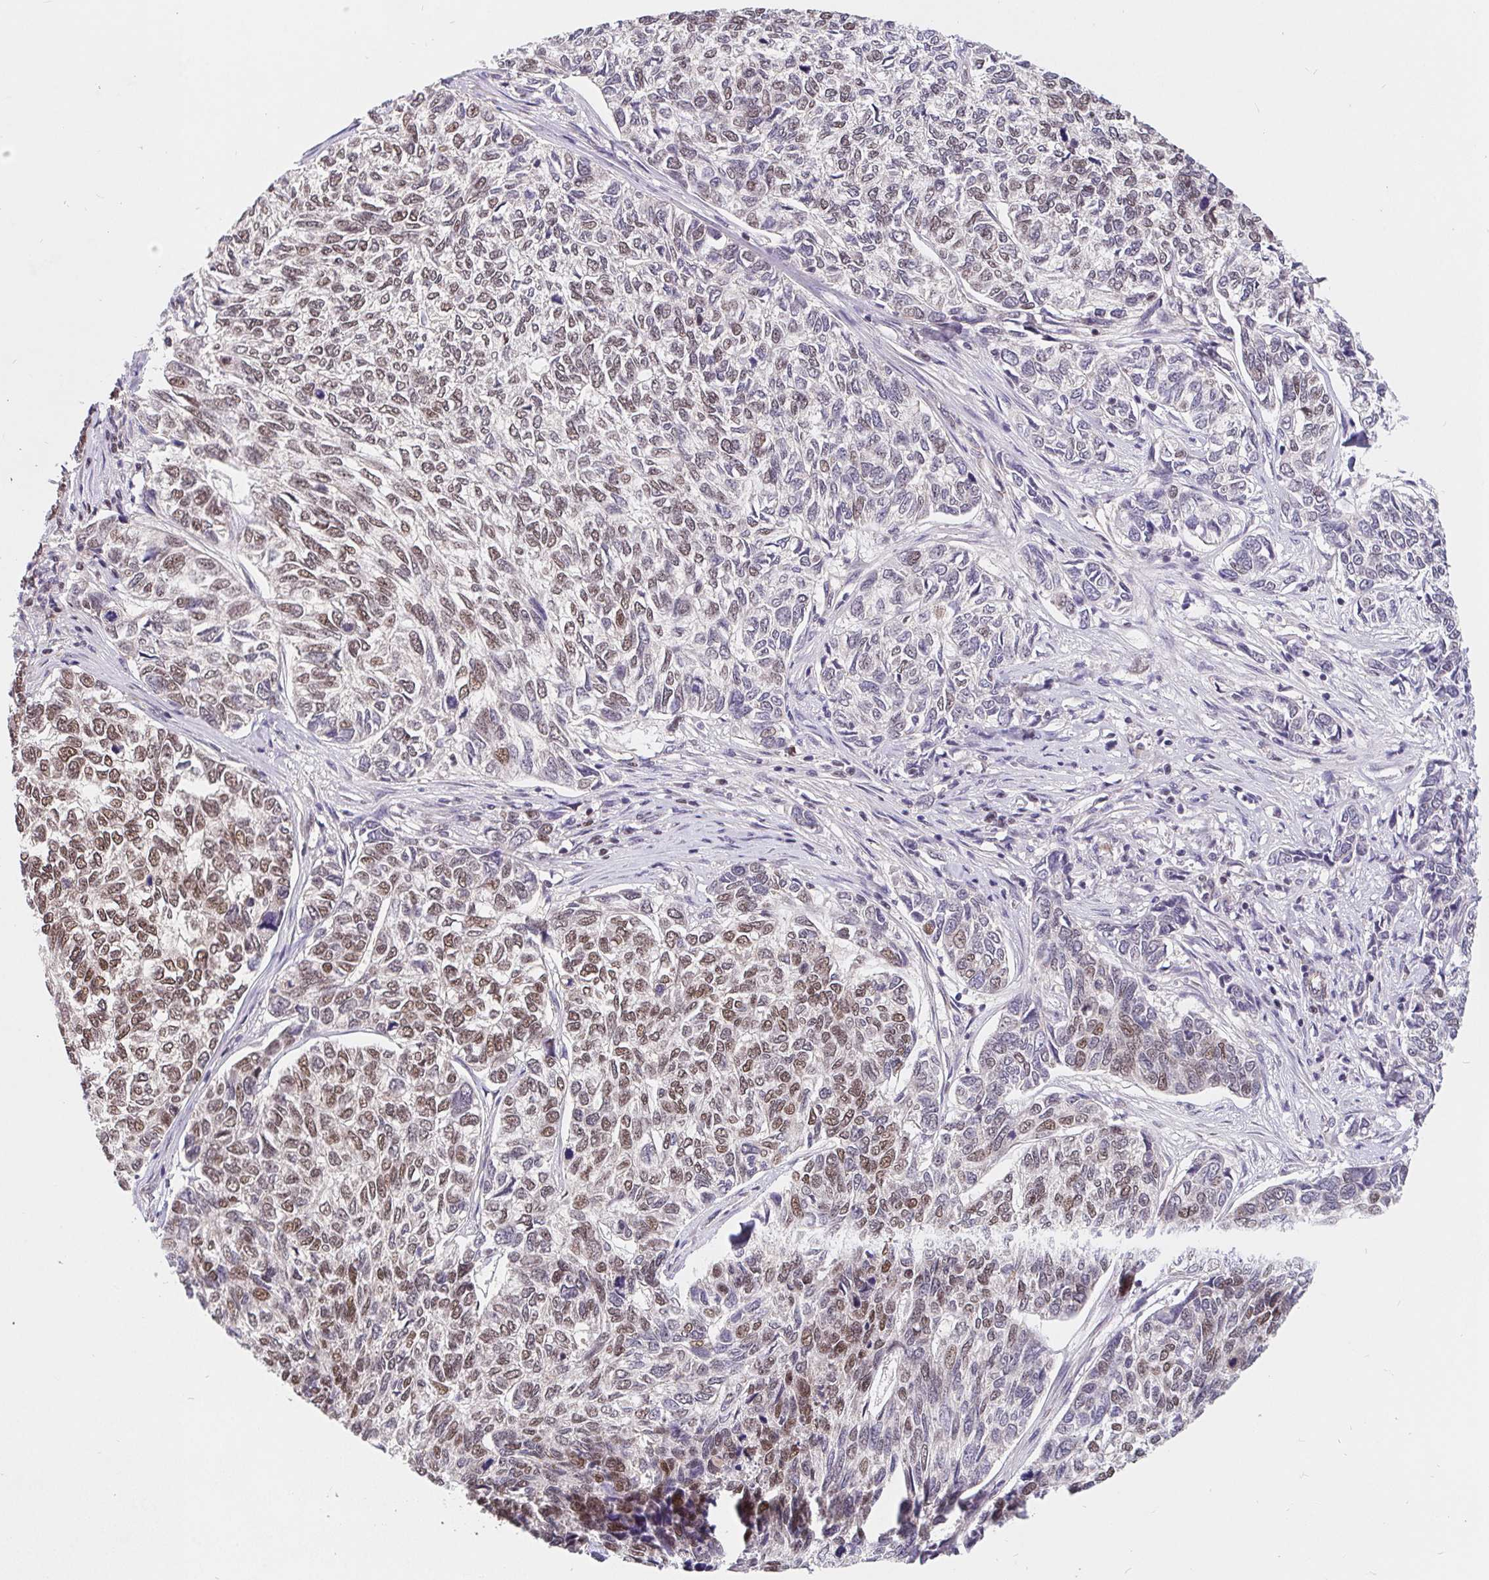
{"staining": {"intensity": "moderate", "quantity": "25%-75%", "location": "nuclear"}, "tissue": "skin cancer", "cell_type": "Tumor cells", "image_type": "cancer", "snomed": [{"axis": "morphology", "description": "Basal cell carcinoma"}, {"axis": "topography", "description": "Skin"}], "caption": "A brown stain shows moderate nuclear expression of a protein in skin basal cell carcinoma tumor cells.", "gene": "POU2F1", "patient": {"sex": "female", "age": 65}}